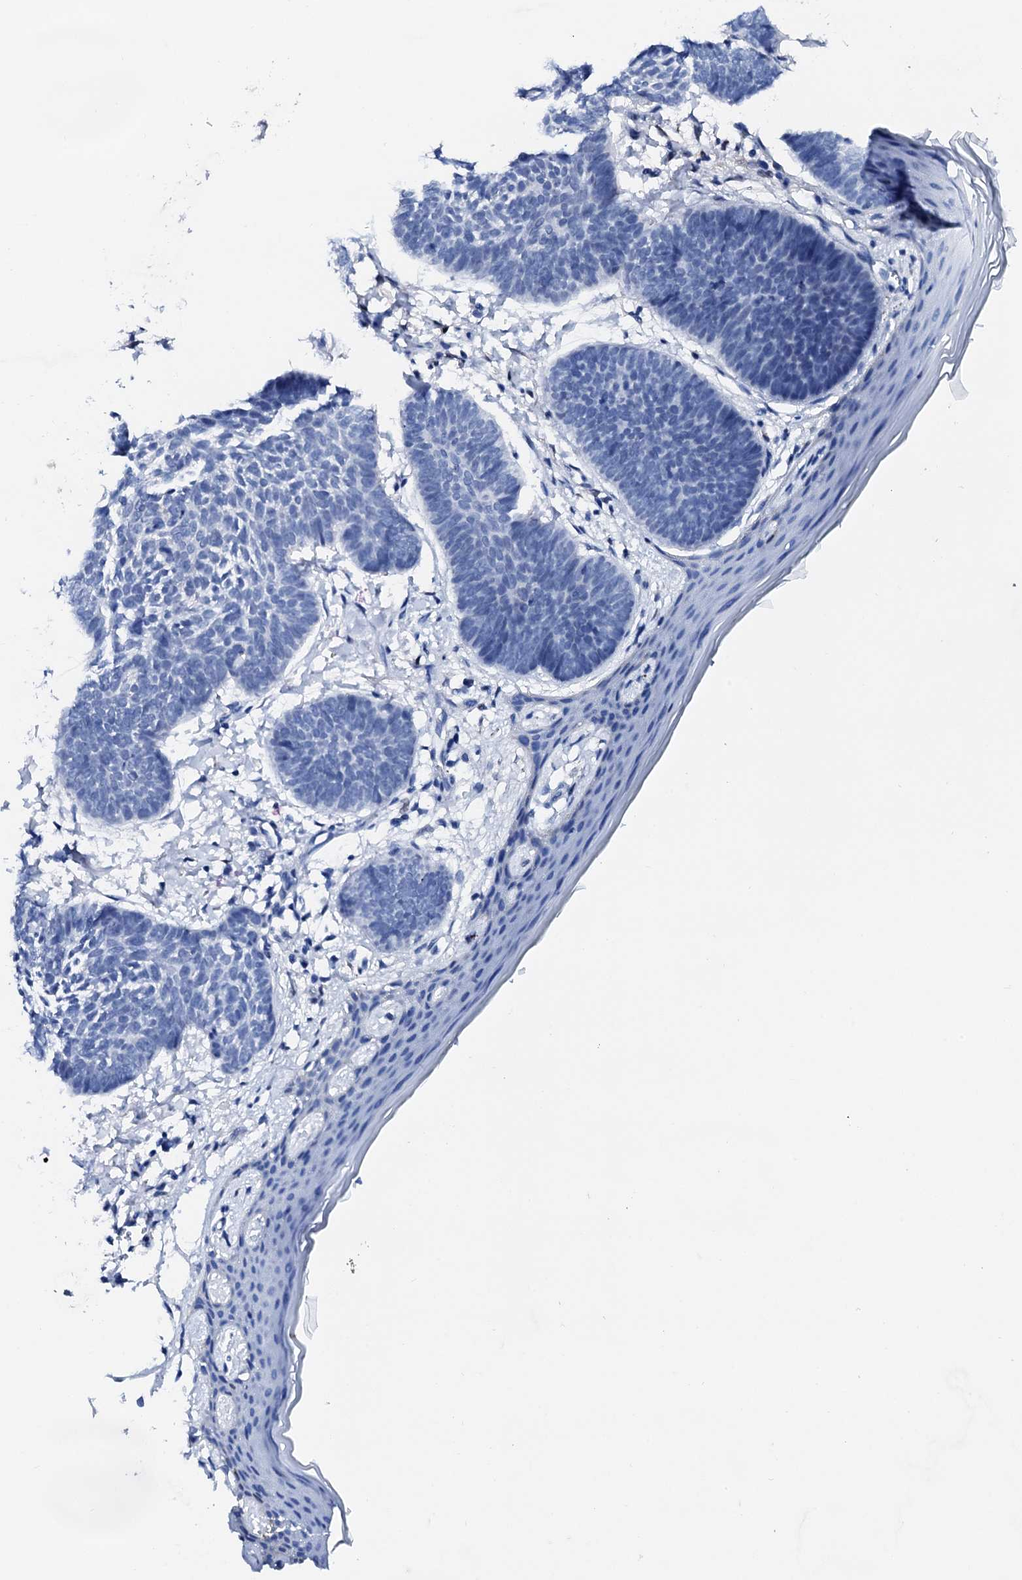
{"staining": {"intensity": "negative", "quantity": "none", "location": "none"}, "tissue": "skin cancer", "cell_type": "Tumor cells", "image_type": "cancer", "snomed": [{"axis": "morphology", "description": "Normal tissue, NOS"}, {"axis": "morphology", "description": "Basal cell carcinoma"}, {"axis": "topography", "description": "Skin"}], "caption": "DAB immunohistochemical staining of skin cancer (basal cell carcinoma) exhibits no significant staining in tumor cells. (DAB (3,3'-diaminobenzidine) immunohistochemistry visualized using brightfield microscopy, high magnification).", "gene": "NRIP2", "patient": {"sex": "male", "age": 50}}